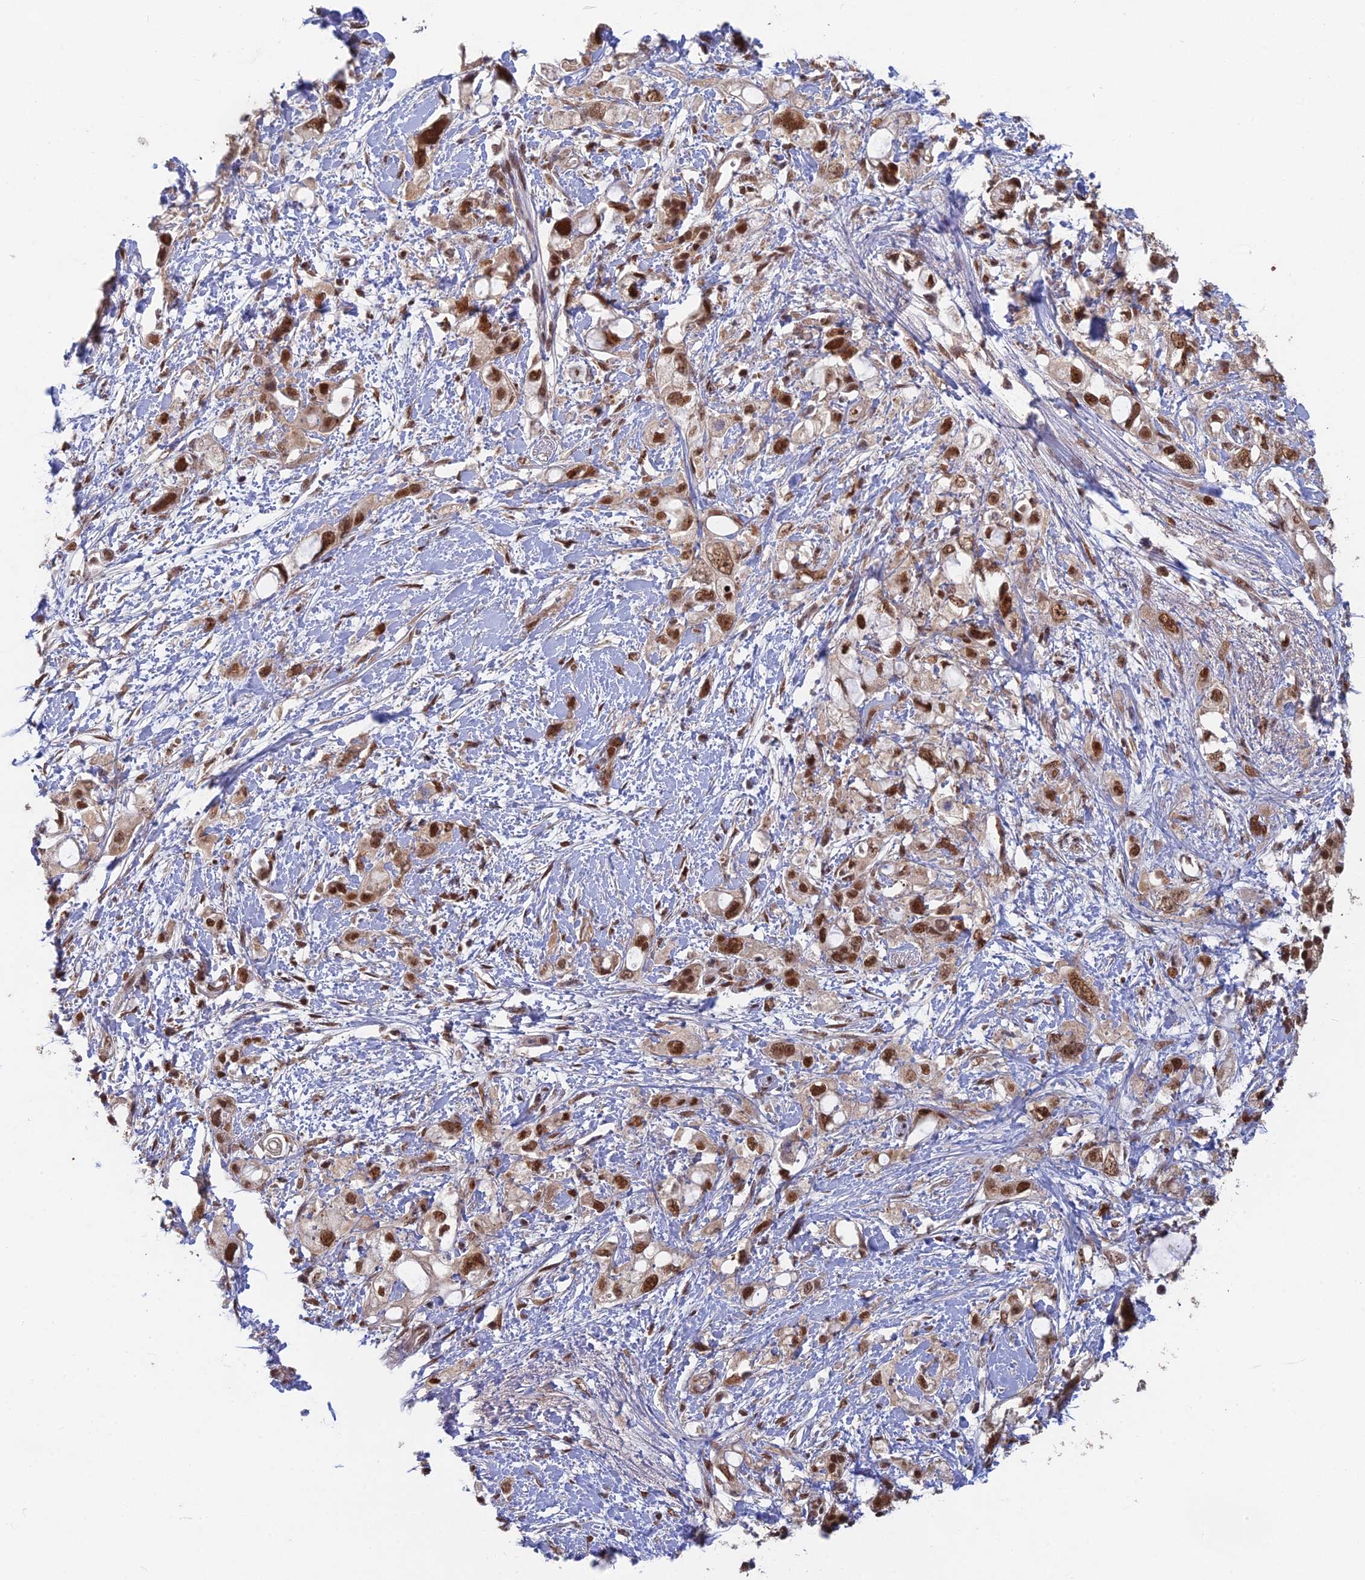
{"staining": {"intensity": "moderate", "quantity": ">75%", "location": "nuclear"}, "tissue": "pancreatic cancer", "cell_type": "Tumor cells", "image_type": "cancer", "snomed": [{"axis": "morphology", "description": "Adenocarcinoma, NOS"}, {"axis": "topography", "description": "Pancreas"}], "caption": "About >75% of tumor cells in pancreatic adenocarcinoma show moderate nuclear protein expression as visualized by brown immunohistochemical staining.", "gene": "RANBP3", "patient": {"sex": "female", "age": 56}}